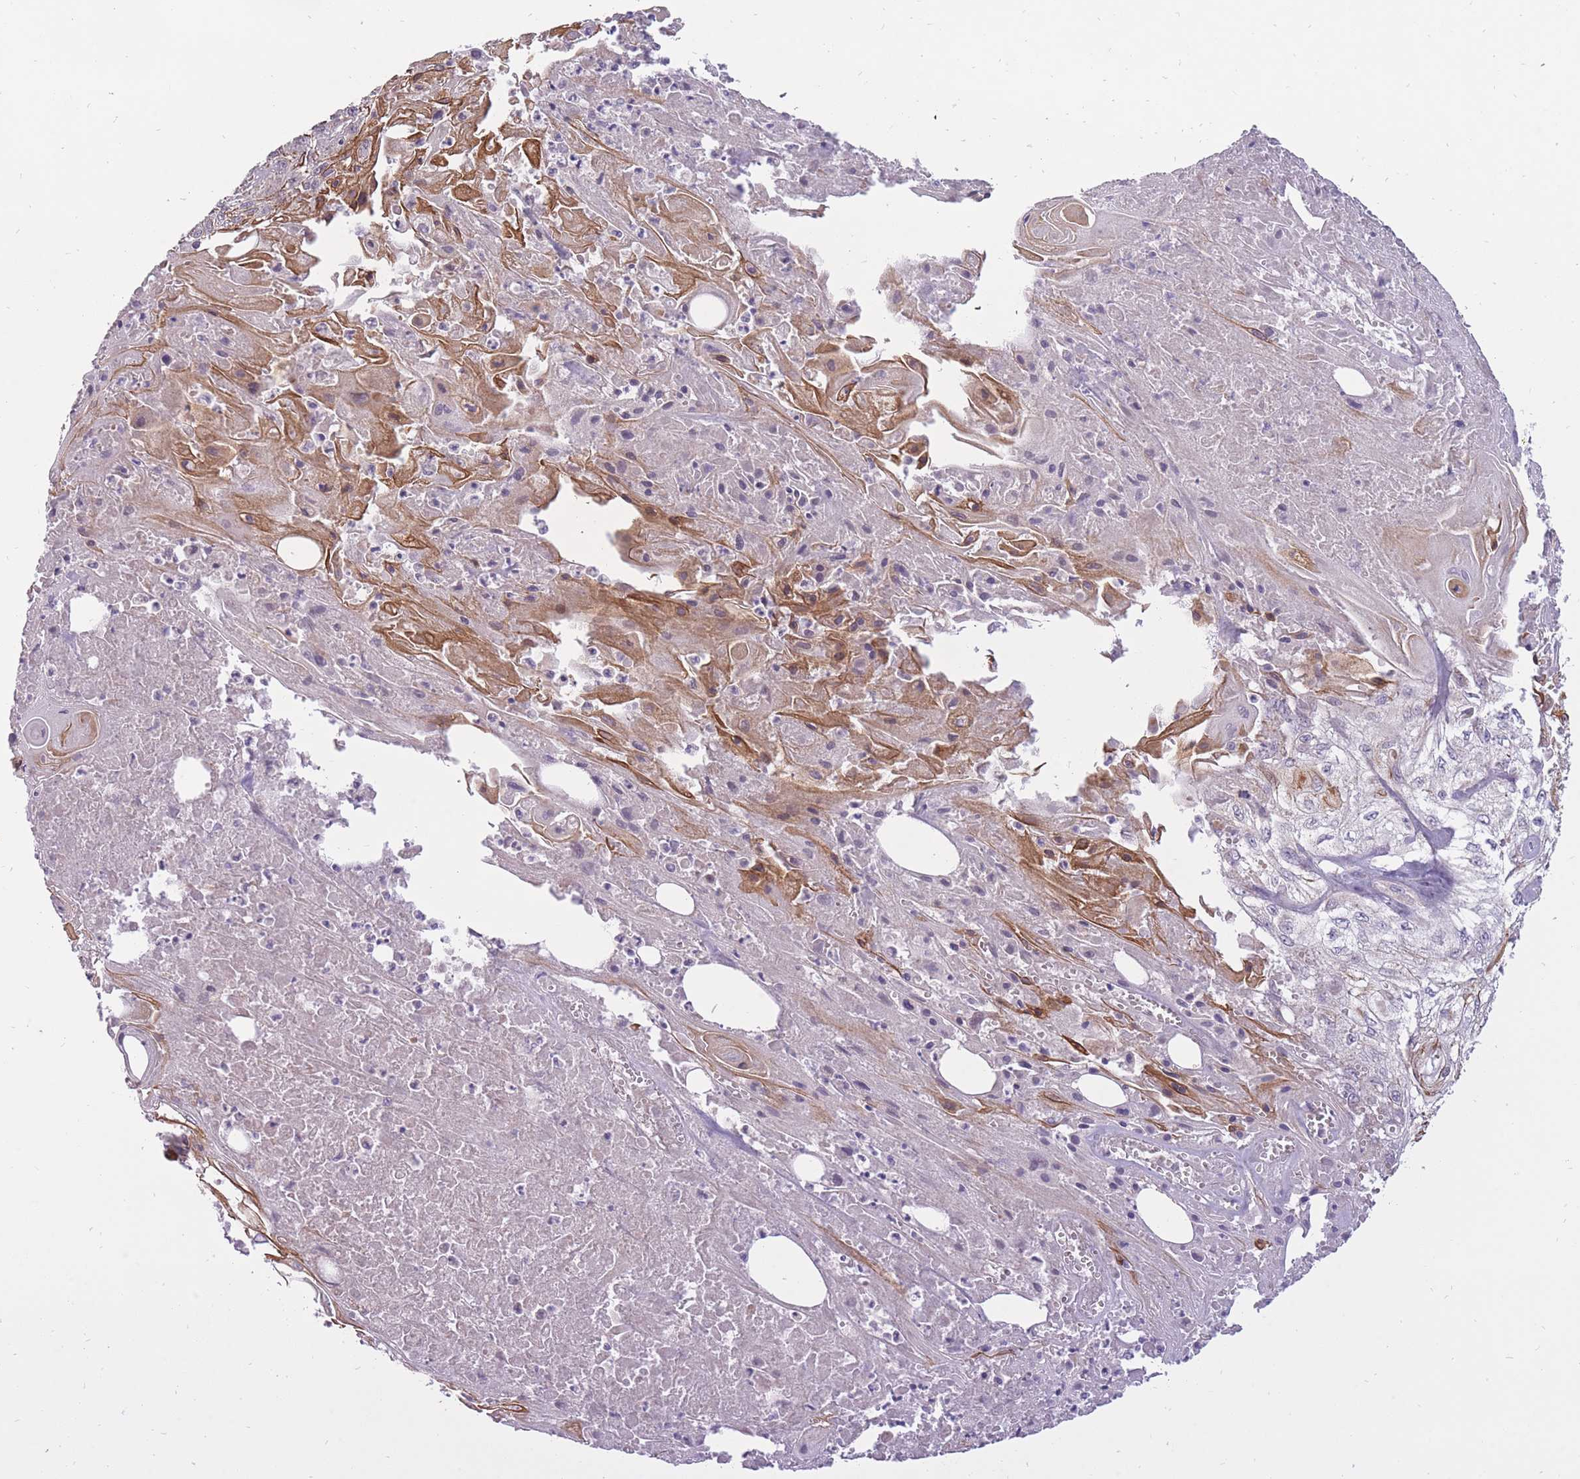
{"staining": {"intensity": "moderate", "quantity": "<25%", "location": "cytoplasmic/membranous"}, "tissue": "skin cancer", "cell_type": "Tumor cells", "image_type": "cancer", "snomed": [{"axis": "morphology", "description": "Squamous cell carcinoma, NOS"}, {"axis": "morphology", "description": "Squamous cell carcinoma, metastatic, NOS"}, {"axis": "topography", "description": "Skin"}, {"axis": "topography", "description": "Lymph node"}], "caption": "A brown stain shows moderate cytoplasmic/membranous positivity of a protein in human skin cancer (metastatic squamous cell carcinoma) tumor cells. The staining was performed using DAB, with brown indicating positive protein expression. Nuclei are stained blue with hematoxylin.", "gene": "LIN7C", "patient": {"sex": "male", "age": 75}}